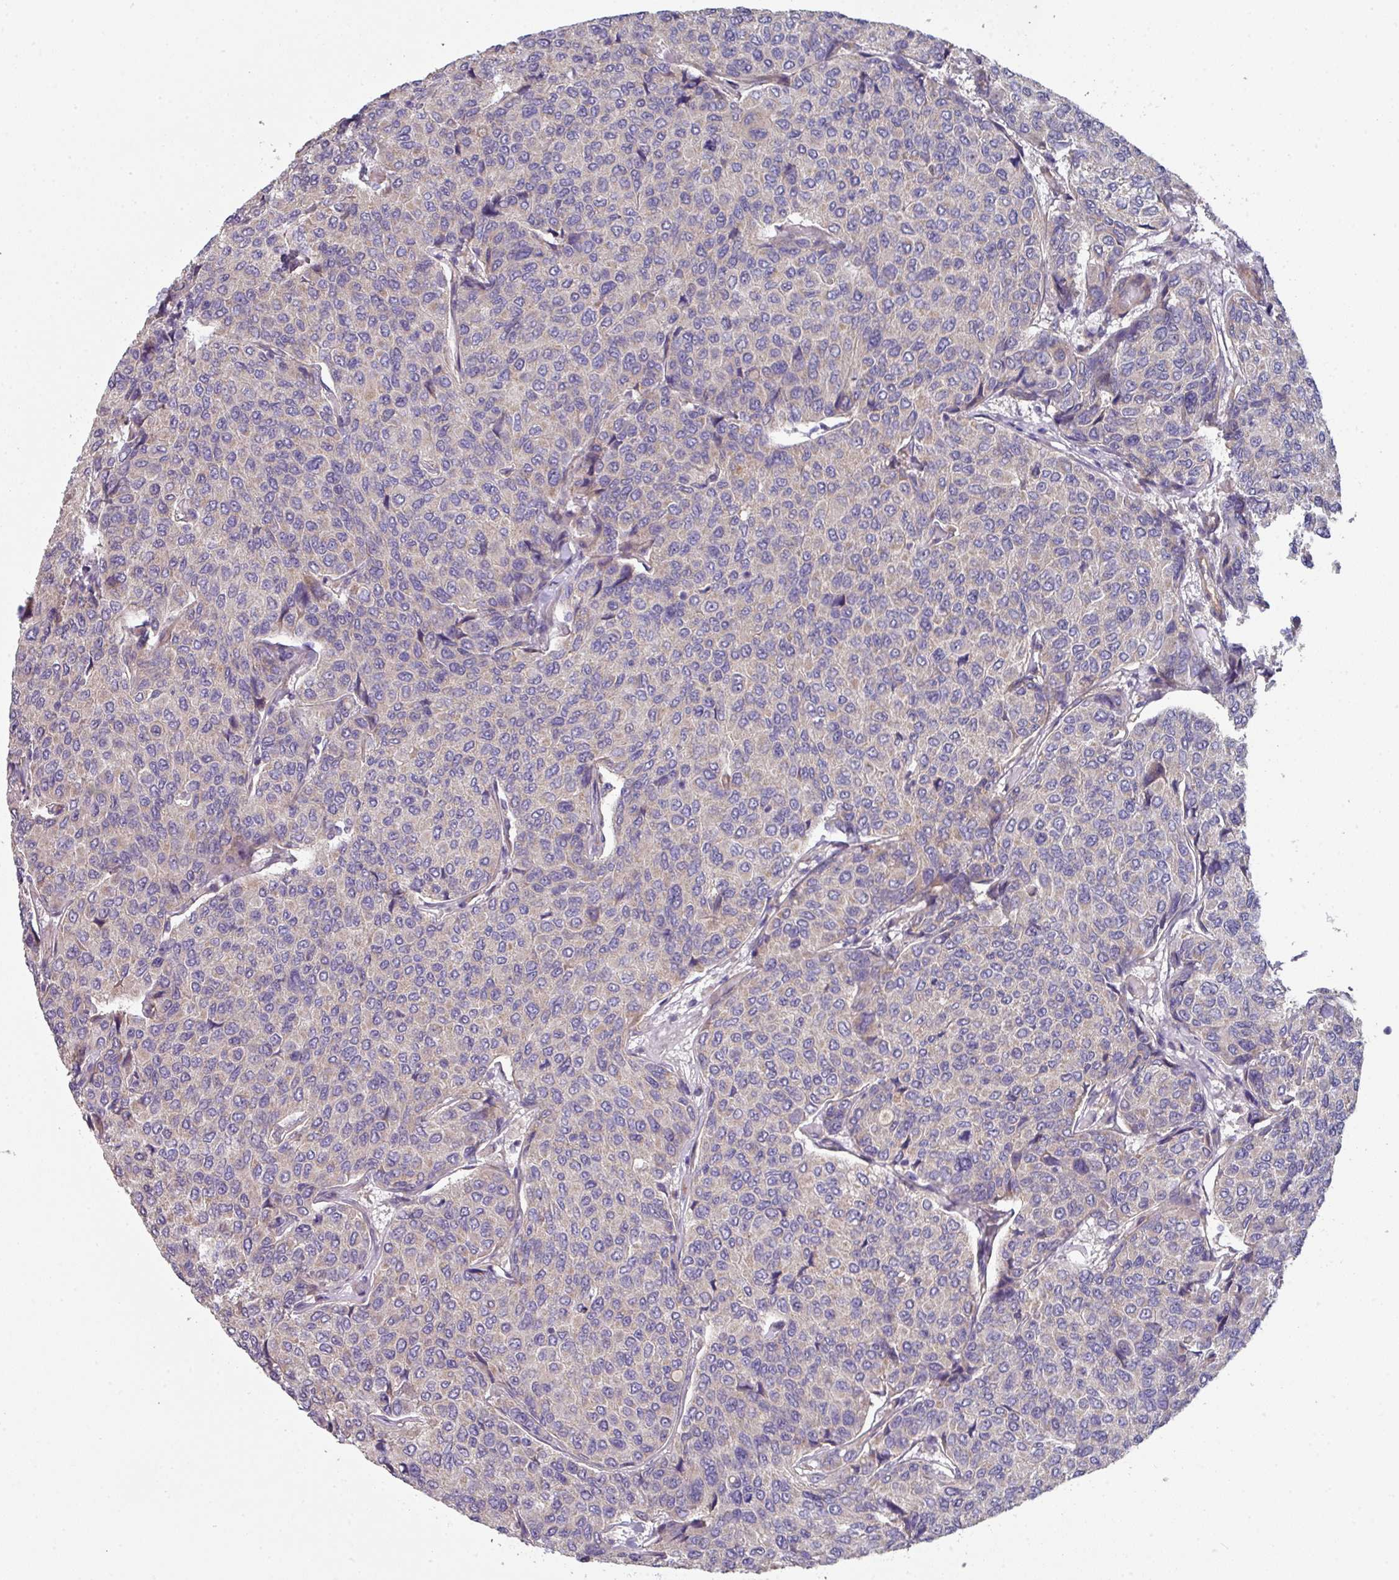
{"staining": {"intensity": "negative", "quantity": "none", "location": "none"}, "tissue": "breast cancer", "cell_type": "Tumor cells", "image_type": "cancer", "snomed": [{"axis": "morphology", "description": "Duct carcinoma"}, {"axis": "topography", "description": "Breast"}], "caption": "Breast cancer was stained to show a protein in brown. There is no significant staining in tumor cells.", "gene": "DCAF12L2", "patient": {"sex": "female", "age": 55}}